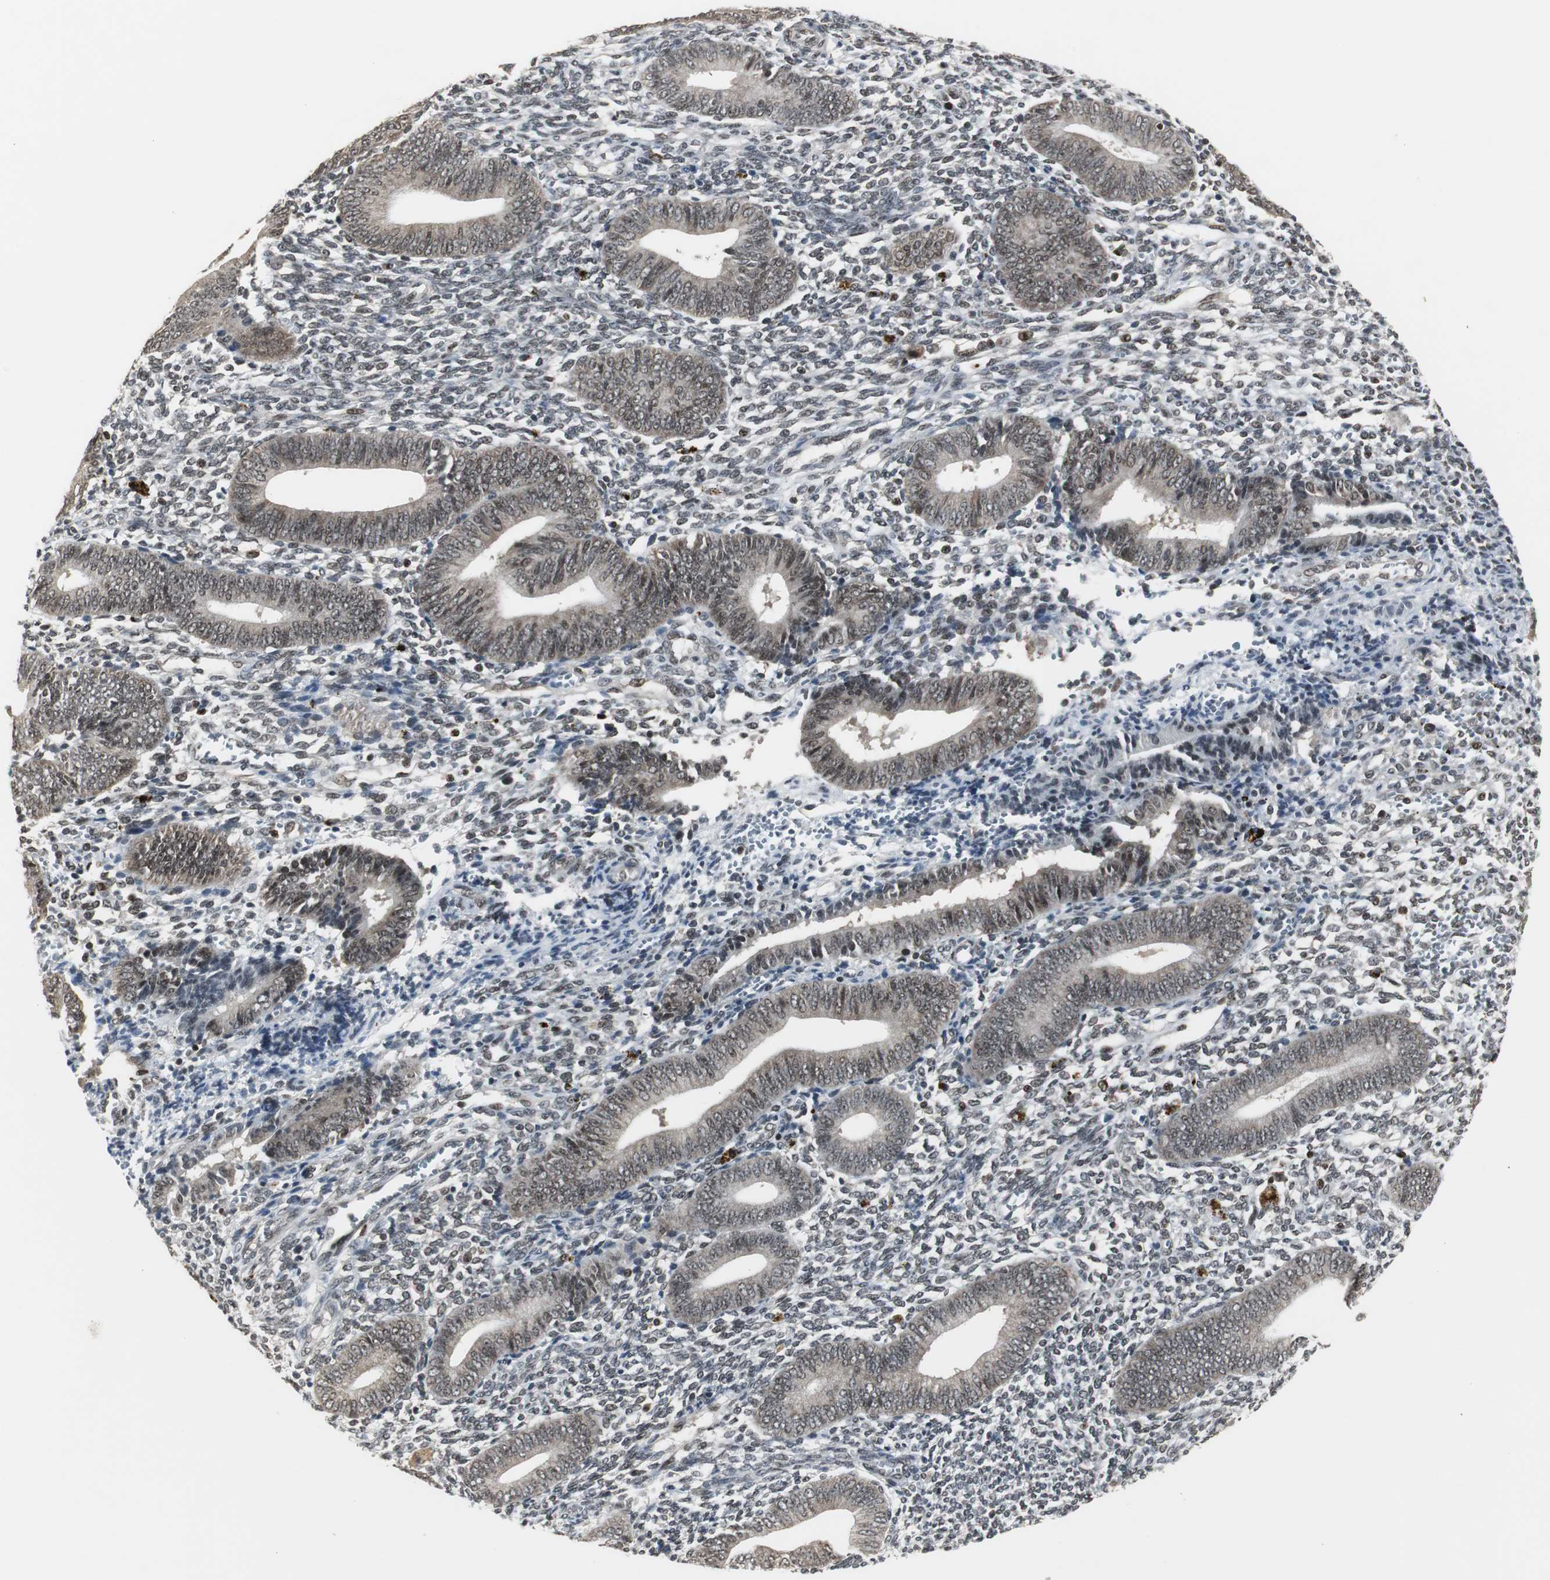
{"staining": {"intensity": "moderate", "quantity": ">75%", "location": "nuclear"}, "tissue": "endometrium", "cell_type": "Cells in endometrial stroma", "image_type": "normal", "snomed": [{"axis": "morphology", "description": "Normal tissue, NOS"}, {"axis": "topography", "description": "Uterus"}, {"axis": "topography", "description": "Endometrium"}], "caption": "A brown stain labels moderate nuclear expression of a protein in cells in endometrial stroma of normal human endometrium. Nuclei are stained in blue.", "gene": "MPG", "patient": {"sex": "female", "age": 33}}